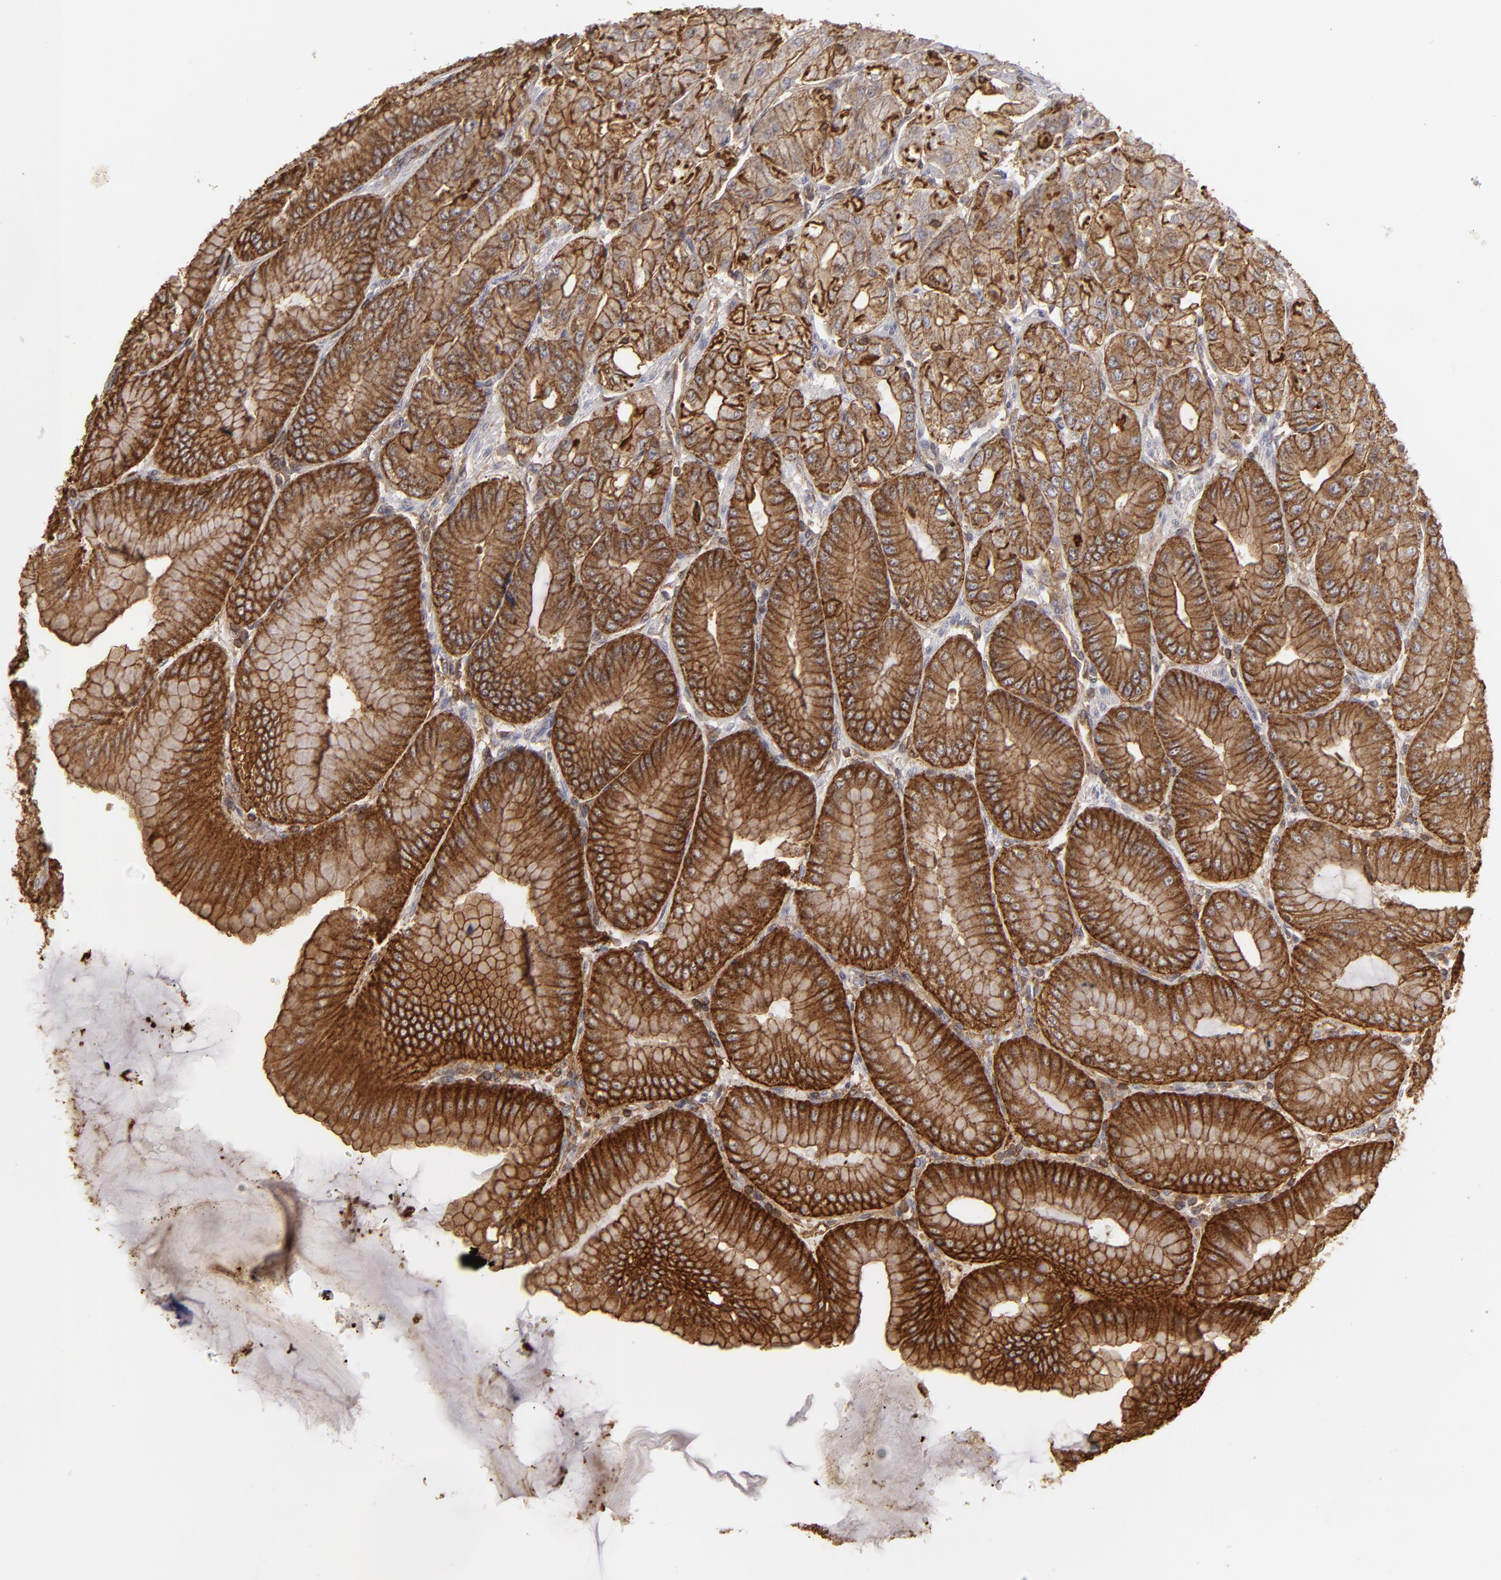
{"staining": {"intensity": "strong", "quantity": ">75%", "location": "cytoplasmic/membranous"}, "tissue": "stomach", "cell_type": "Glandular cells", "image_type": "normal", "snomed": [{"axis": "morphology", "description": "Normal tissue, NOS"}, {"axis": "topography", "description": "Stomach, lower"}], "caption": "Stomach stained with immunohistochemistry (IHC) demonstrates strong cytoplasmic/membranous staining in about >75% of glandular cells.", "gene": "ACTB", "patient": {"sex": "male", "age": 71}}